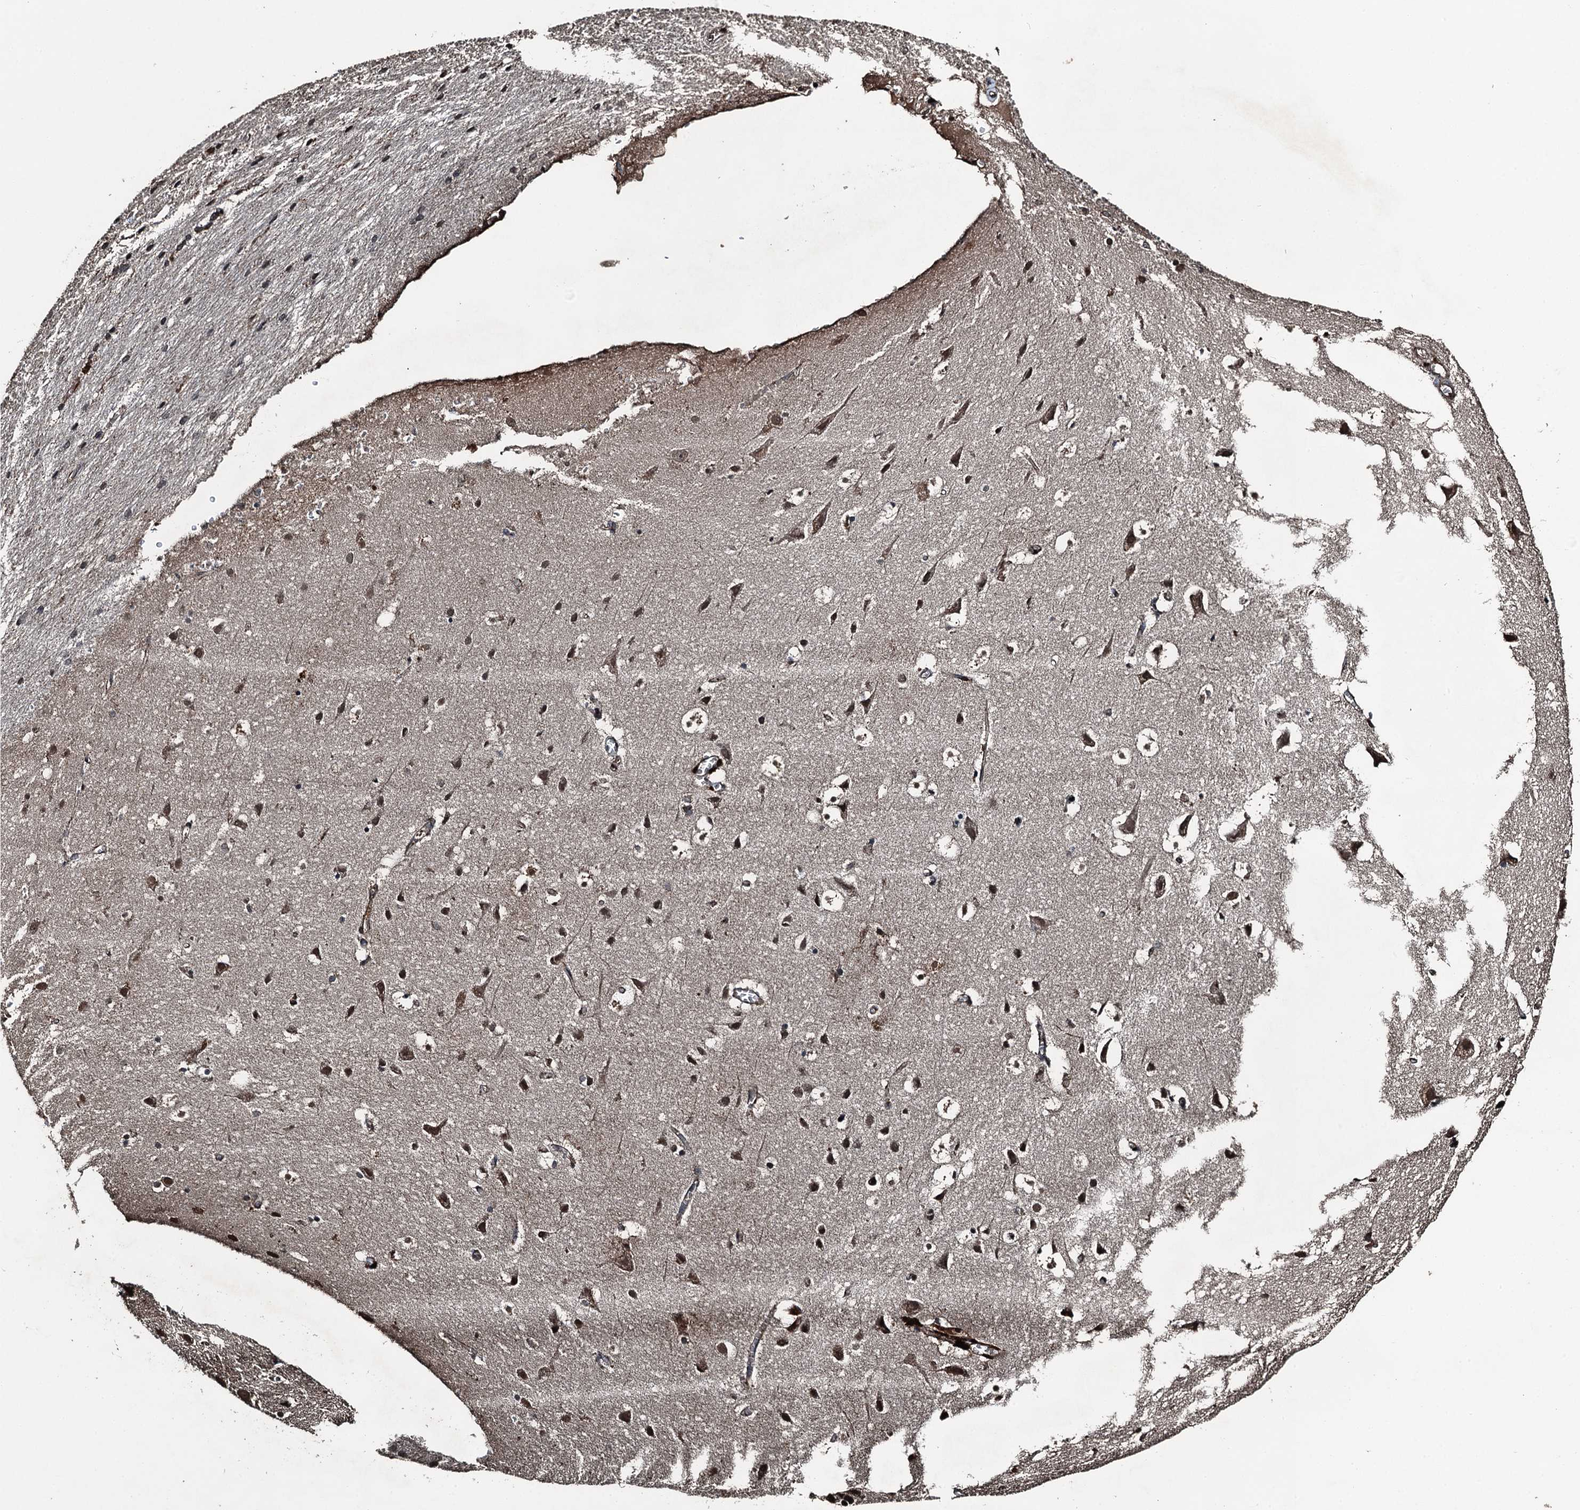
{"staining": {"intensity": "moderate", "quantity": ">75%", "location": "cytoplasmic/membranous,nuclear"}, "tissue": "cerebral cortex", "cell_type": "Endothelial cells", "image_type": "normal", "snomed": [{"axis": "morphology", "description": "Normal tissue, NOS"}, {"axis": "topography", "description": "Cerebral cortex"}], "caption": "High-power microscopy captured an immunohistochemistry histopathology image of normal cerebral cortex, revealing moderate cytoplasmic/membranous,nuclear positivity in about >75% of endothelial cells. The protein of interest is shown in brown color, while the nuclei are stained blue.", "gene": "TCTN1", "patient": {"sex": "male", "age": 54}}